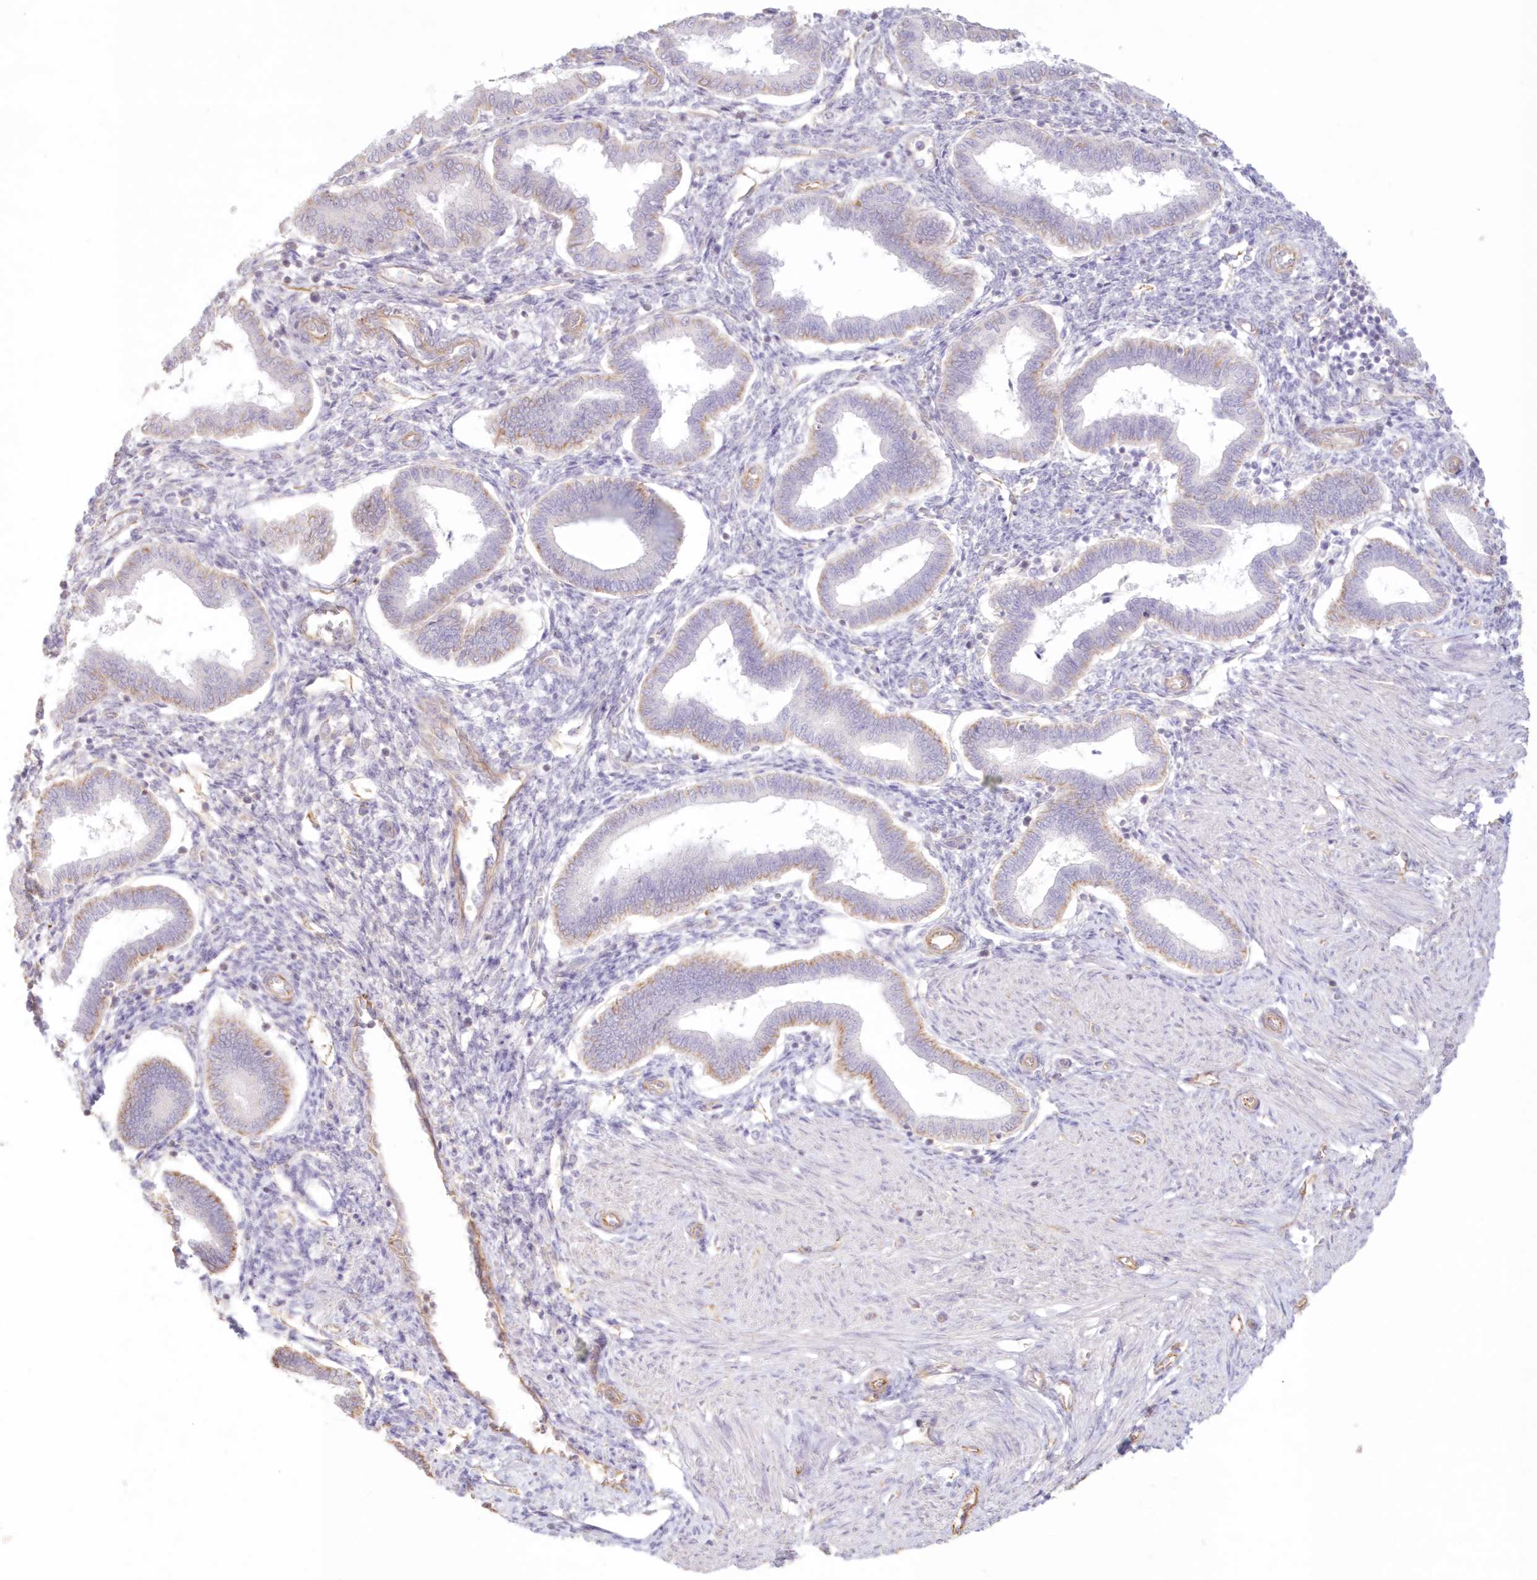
{"staining": {"intensity": "moderate", "quantity": "<25%", "location": "cytoplasmic/membranous"}, "tissue": "endometrium", "cell_type": "Cells in endometrial stroma", "image_type": "normal", "snomed": [{"axis": "morphology", "description": "Normal tissue, NOS"}, {"axis": "topography", "description": "Endometrium"}], "caption": "High-power microscopy captured an IHC image of benign endometrium, revealing moderate cytoplasmic/membranous positivity in approximately <25% of cells in endometrial stroma. The protein of interest is stained brown, and the nuclei are stained in blue (DAB (3,3'-diaminobenzidine) IHC with brightfield microscopy, high magnification).", "gene": "DMRTB1", "patient": {"sex": "female", "age": 24}}